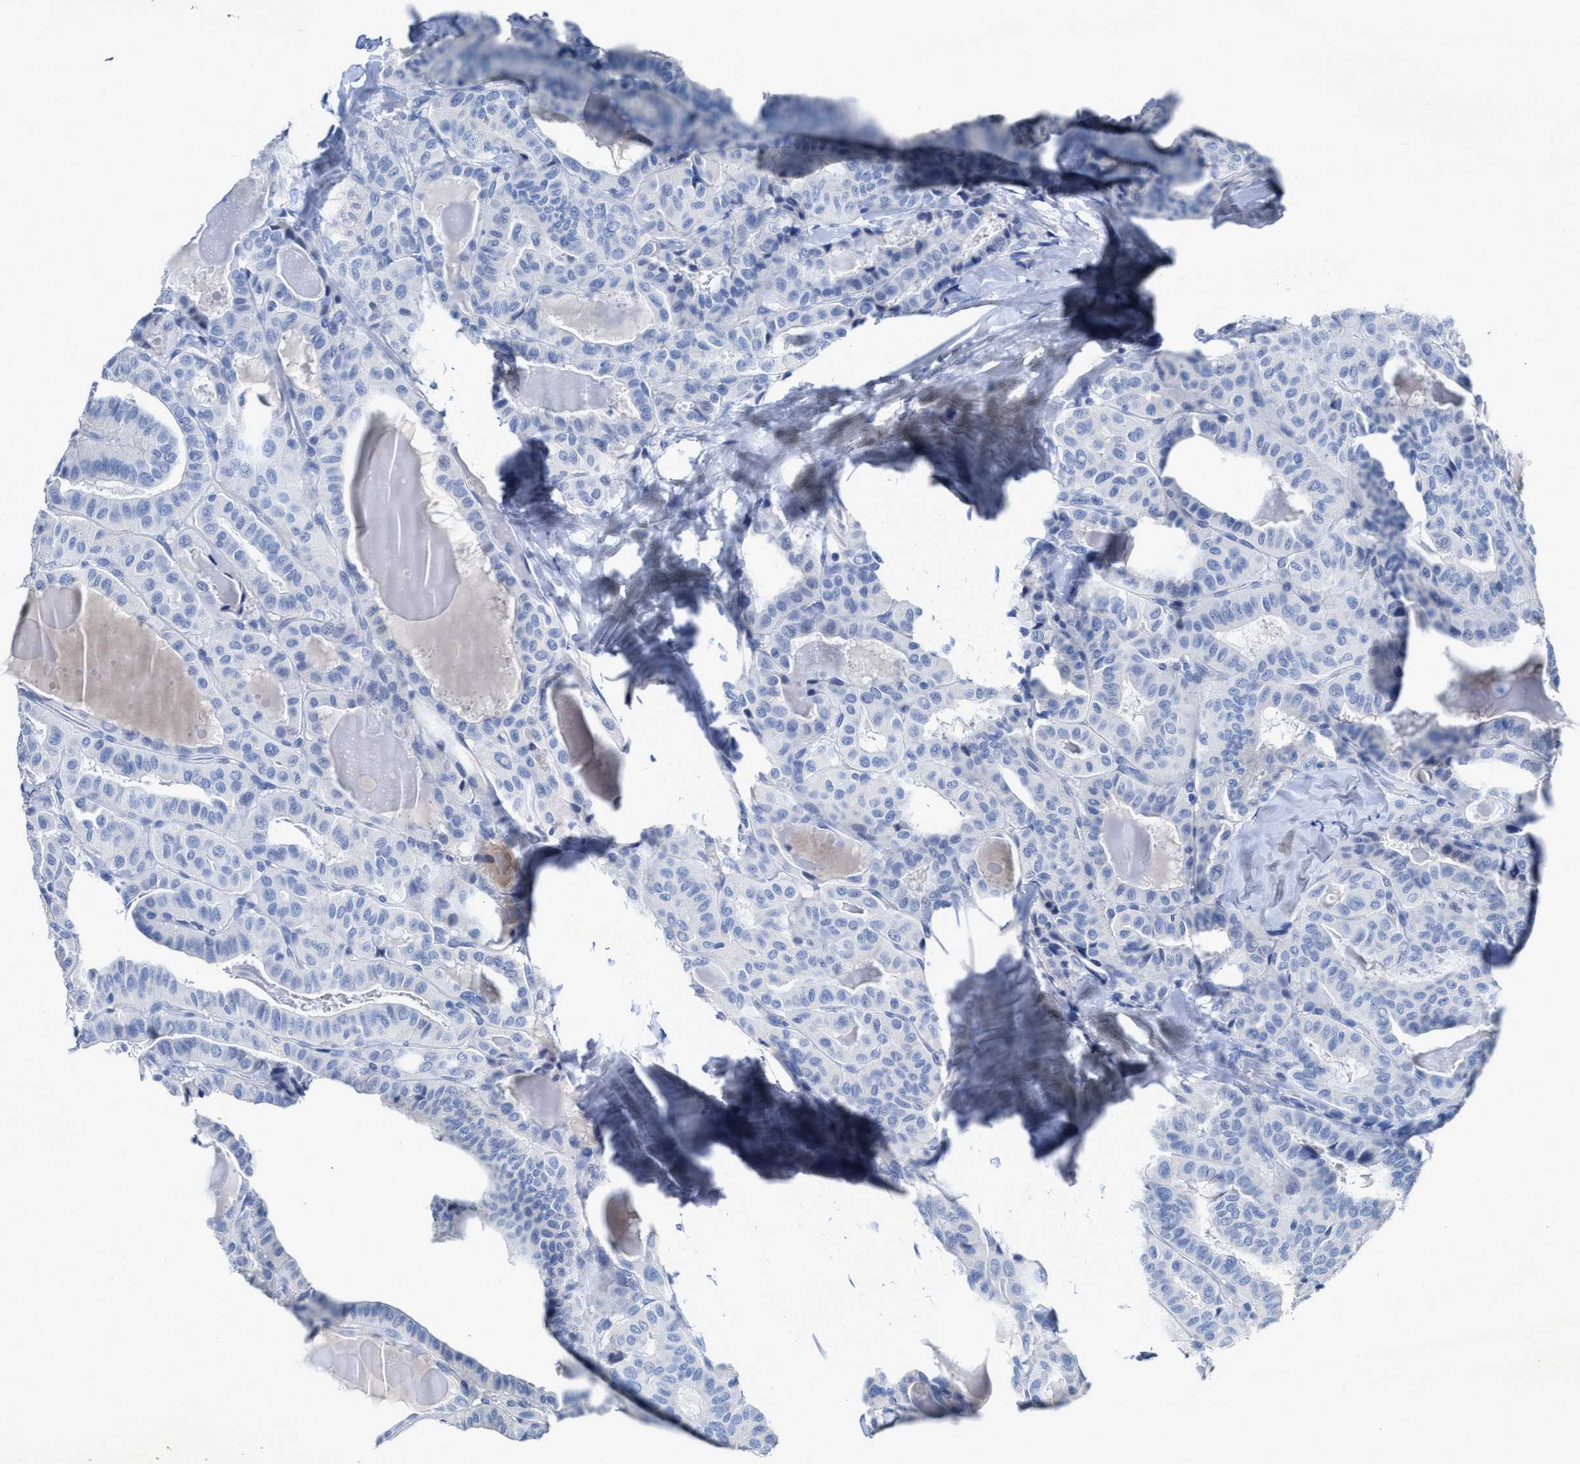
{"staining": {"intensity": "negative", "quantity": "none", "location": "none"}, "tissue": "thyroid cancer", "cell_type": "Tumor cells", "image_type": "cancer", "snomed": [{"axis": "morphology", "description": "Papillary adenocarcinoma, NOS"}, {"axis": "topography", "description": "Thyroid gland"}], "caption": "Tumor cells show no significant staining in thyroid cancer (papillary adenocarcinoma).", "gene": "CEACAM5", "patient": {"sex": "male", "age": 77}}